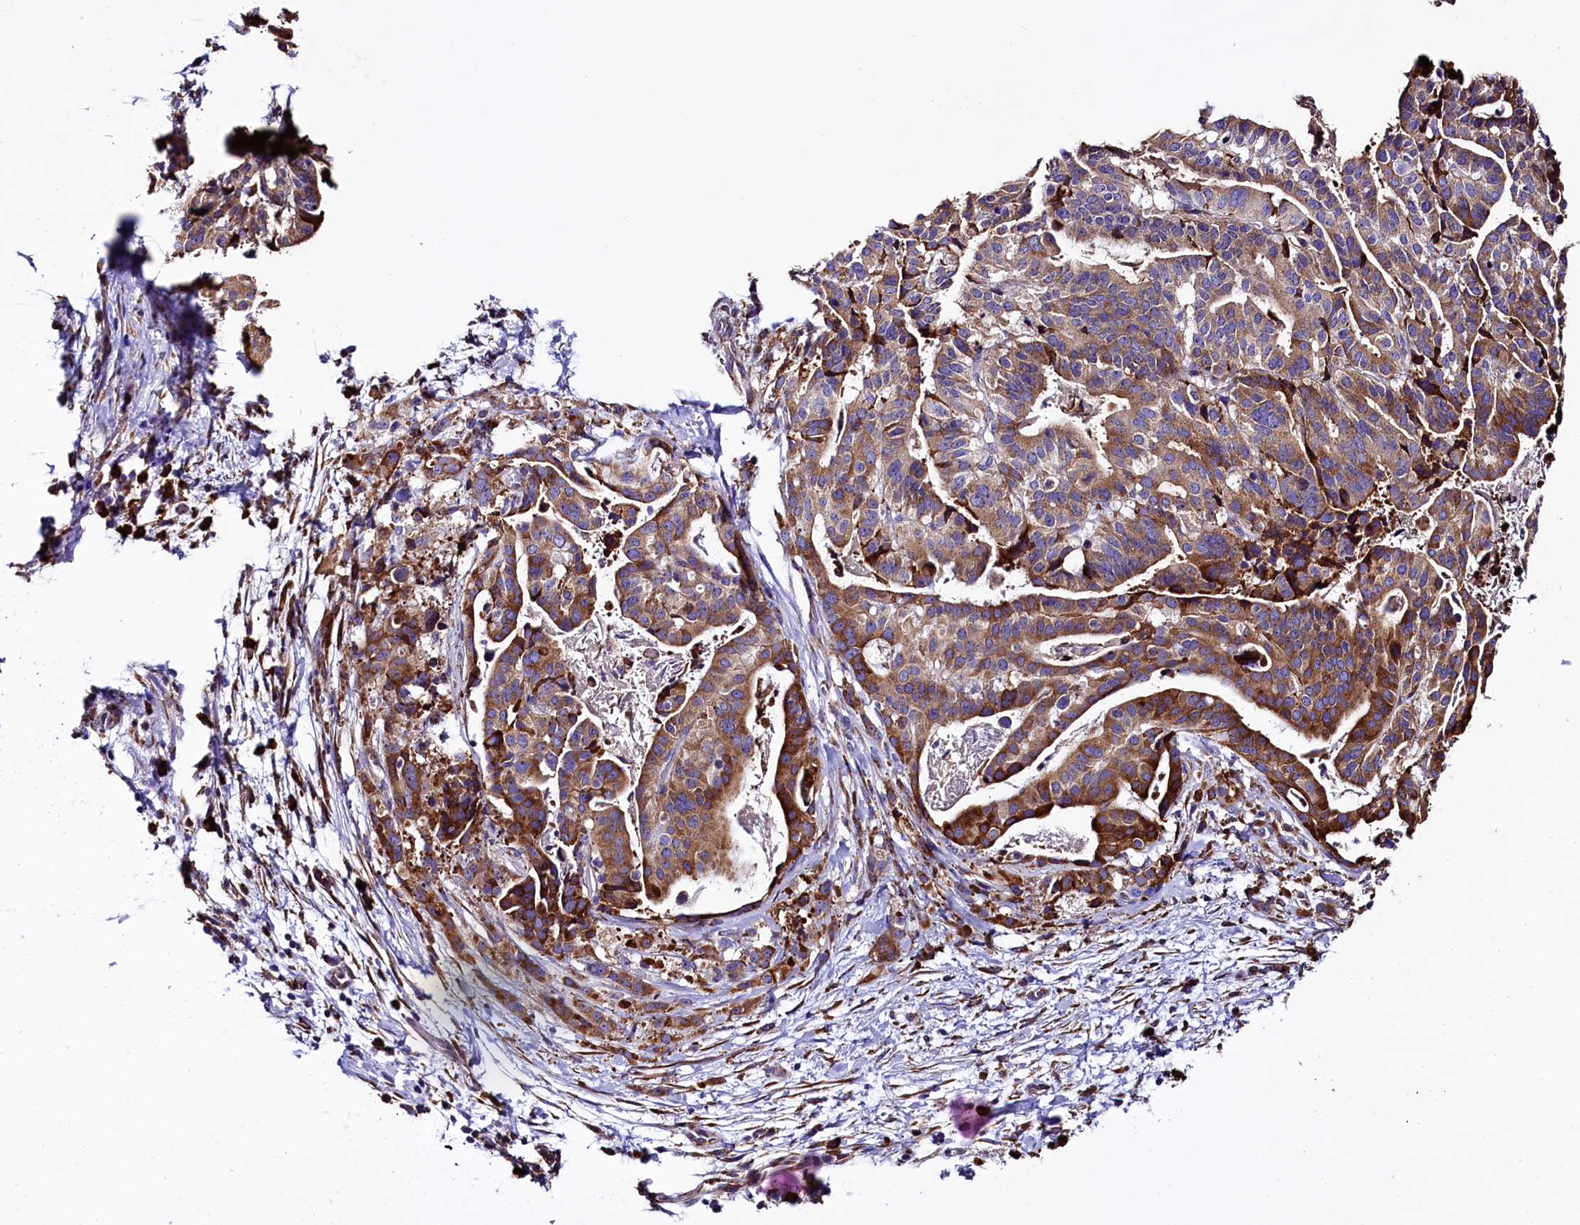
{"staining": {"intensity": "strong", "quantity": ">75%", "location": "cytoplasmic/membranous"}, "tissue": "stomach cancer", "cell_type": "Tumor cells", "image_type": "cancer", "snomed": [{"axis": "morphology", "description": "Adenocarcinoma, NOS"}, {"axis": "topography", "description": "Stomach"}], "caption": "Strong cytoplasmic/membranous protein expression is seen in approximately >75% of tumor cells in stomach cancer.", "gene": "CAPS2", "patient": {"sex": "male", "age": 48}}